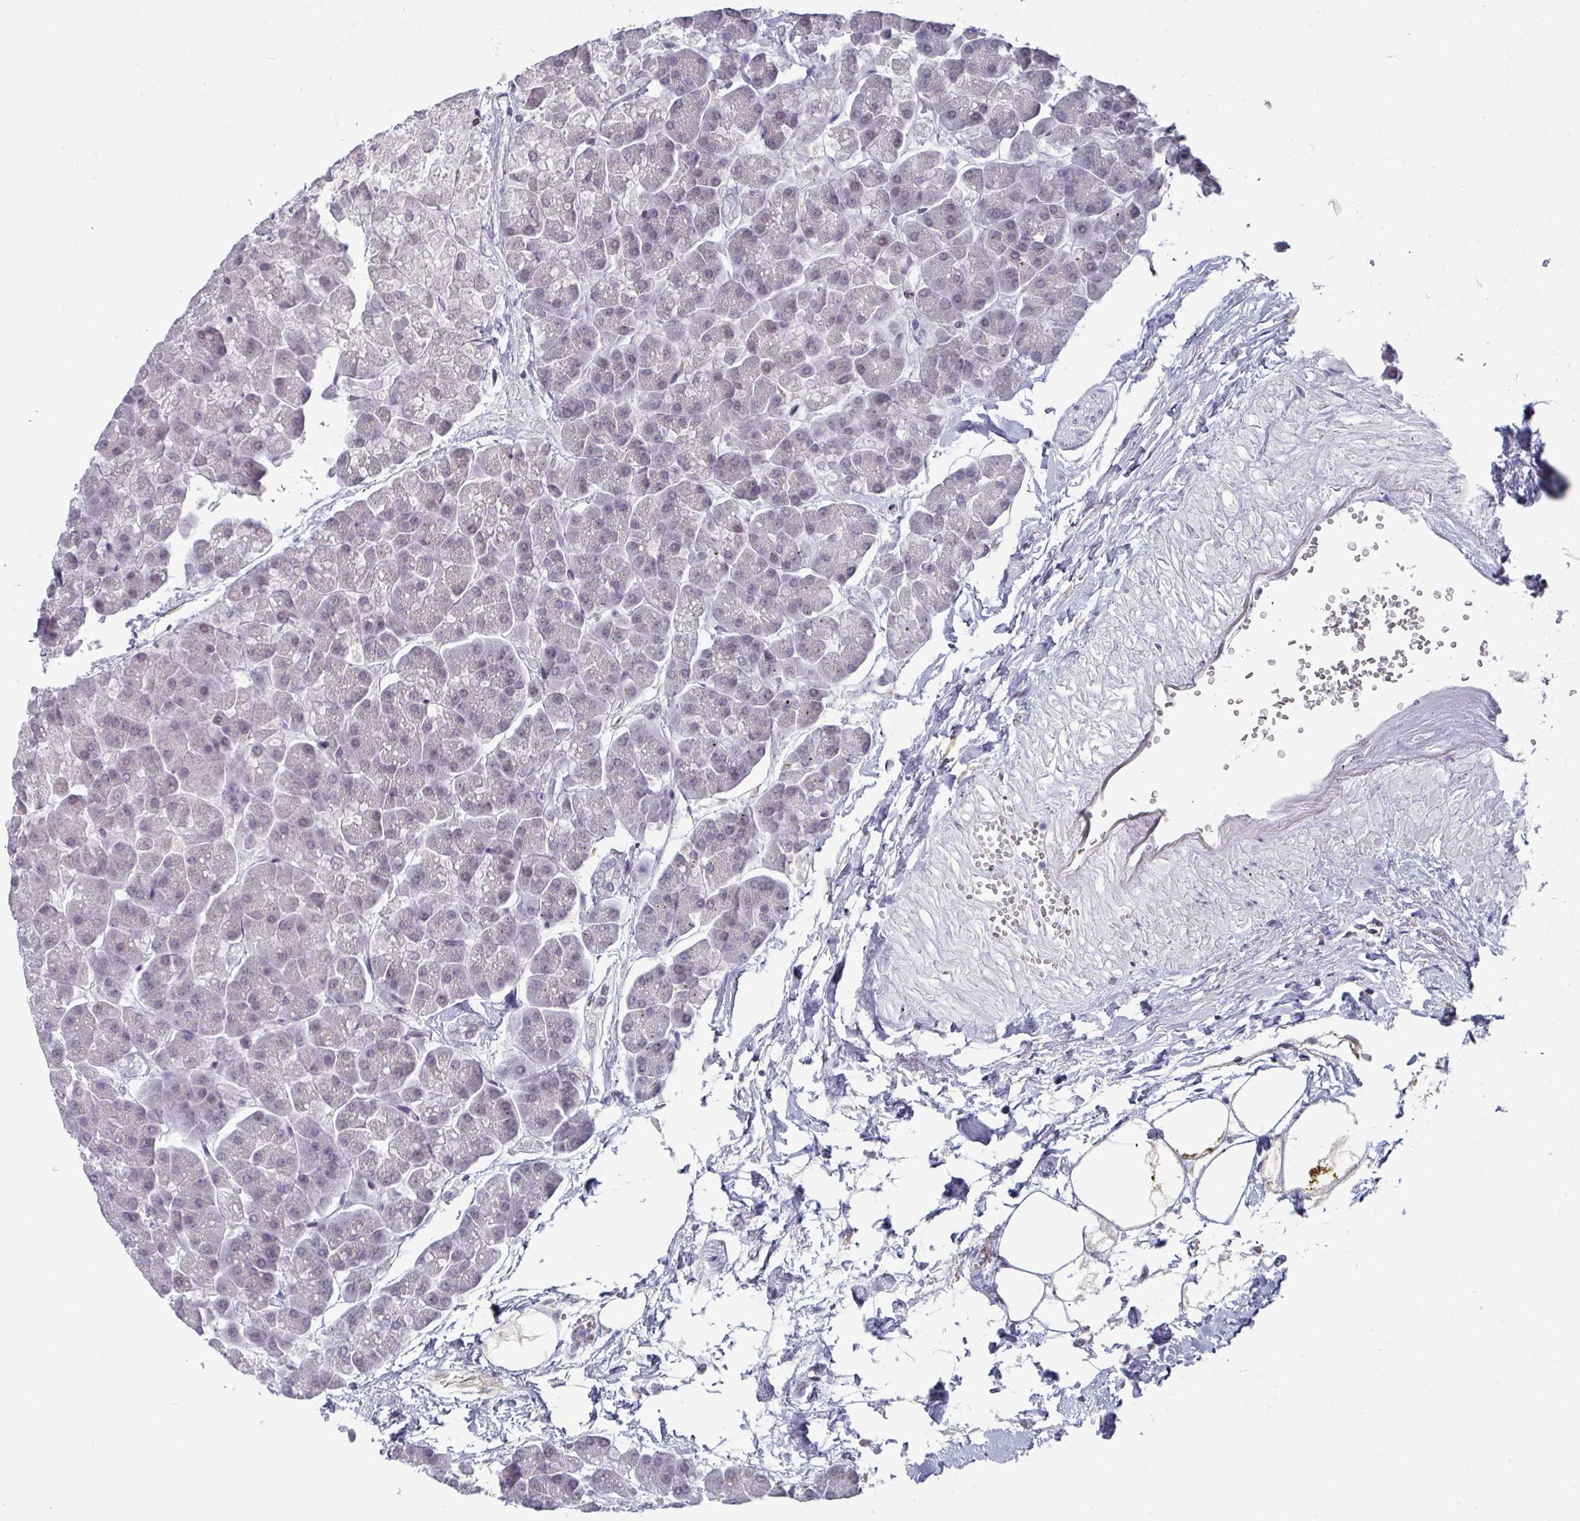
{"staining": {"intensity": "negative", "quantity": "none", "location": "none"}, "tissue": "pancreas", "cell_type": "Exocrine glandular cells", "image_type": "normal", "snomed": [{"axis": "morphology", "description": "Normal tissue, NOS"}, {"axis": "topography", "description": "Pancreas"}, {"axis": "topography", "description": "Peripheral nerve tissue"}], "caption": "The photomicrograph exhibits no staining of exocrine glandular cells in normal pancreas.", "gene": "RASAL3", "patient": {"sex": "male", "age": 54}}